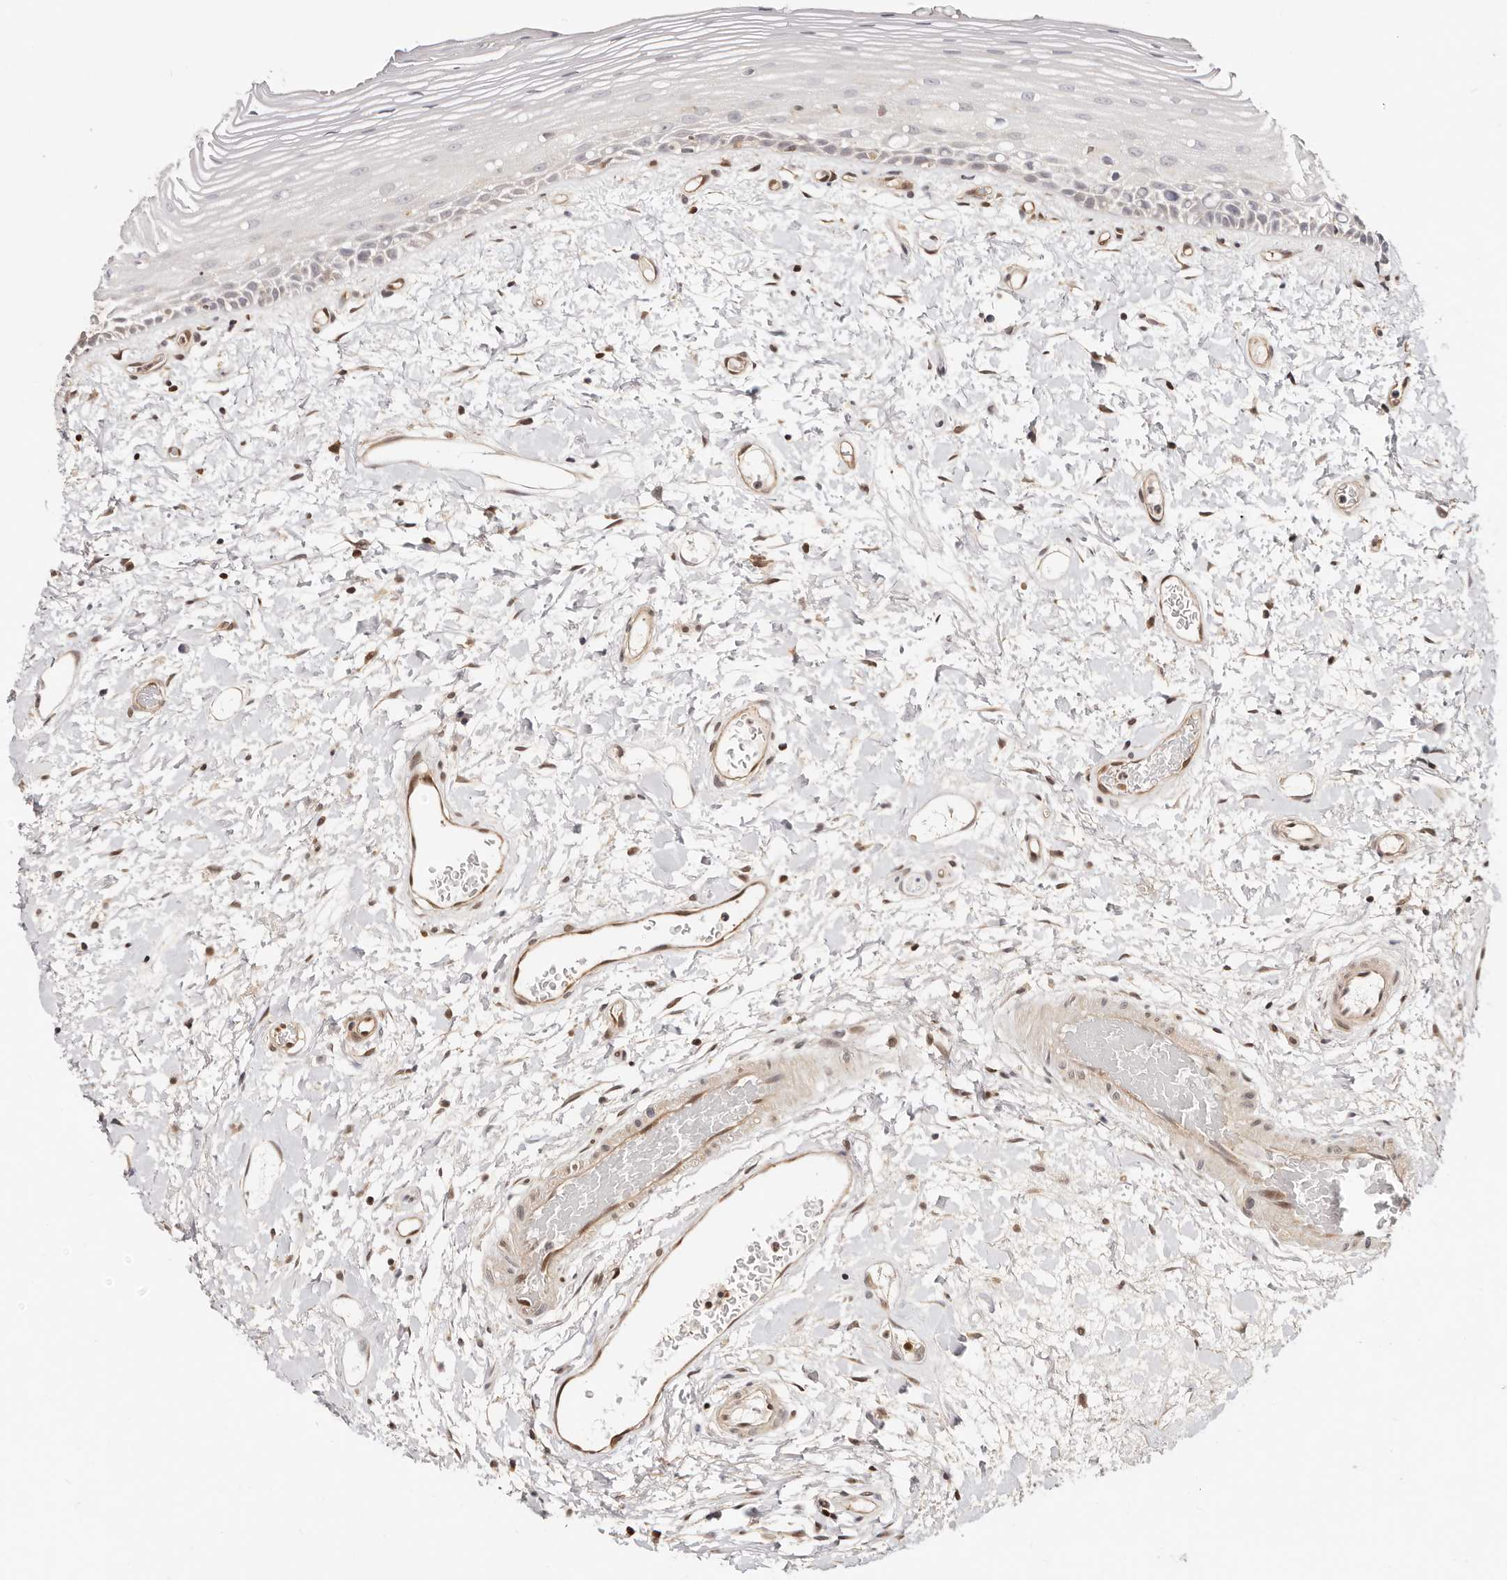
{"staining": {"intensity": "negative", "quantity": "none", "location": "none"}, "tissue": "oral mucosa", "cell_type": "Squamous epithelial cells", "image_type": "normal", "snomed": [{"axis": "morphology", "description": "Normal tissue, NOS"}, {"axis": "topography", "description": "Oral tissue"}], "caption": "This histopathology image is of benign oral mucosa stained with IHC to label a protein in brown with the nuclei are counter-stained blue. There is no staining in squamous epithelial cells. Brightfield microscopy of immunohistochemistry stained with DAB (brown) and hematoxylin (blue), captured at high magnification.", "gene": "STAT5A", "patient": {"sex": "female", "age": 76}}